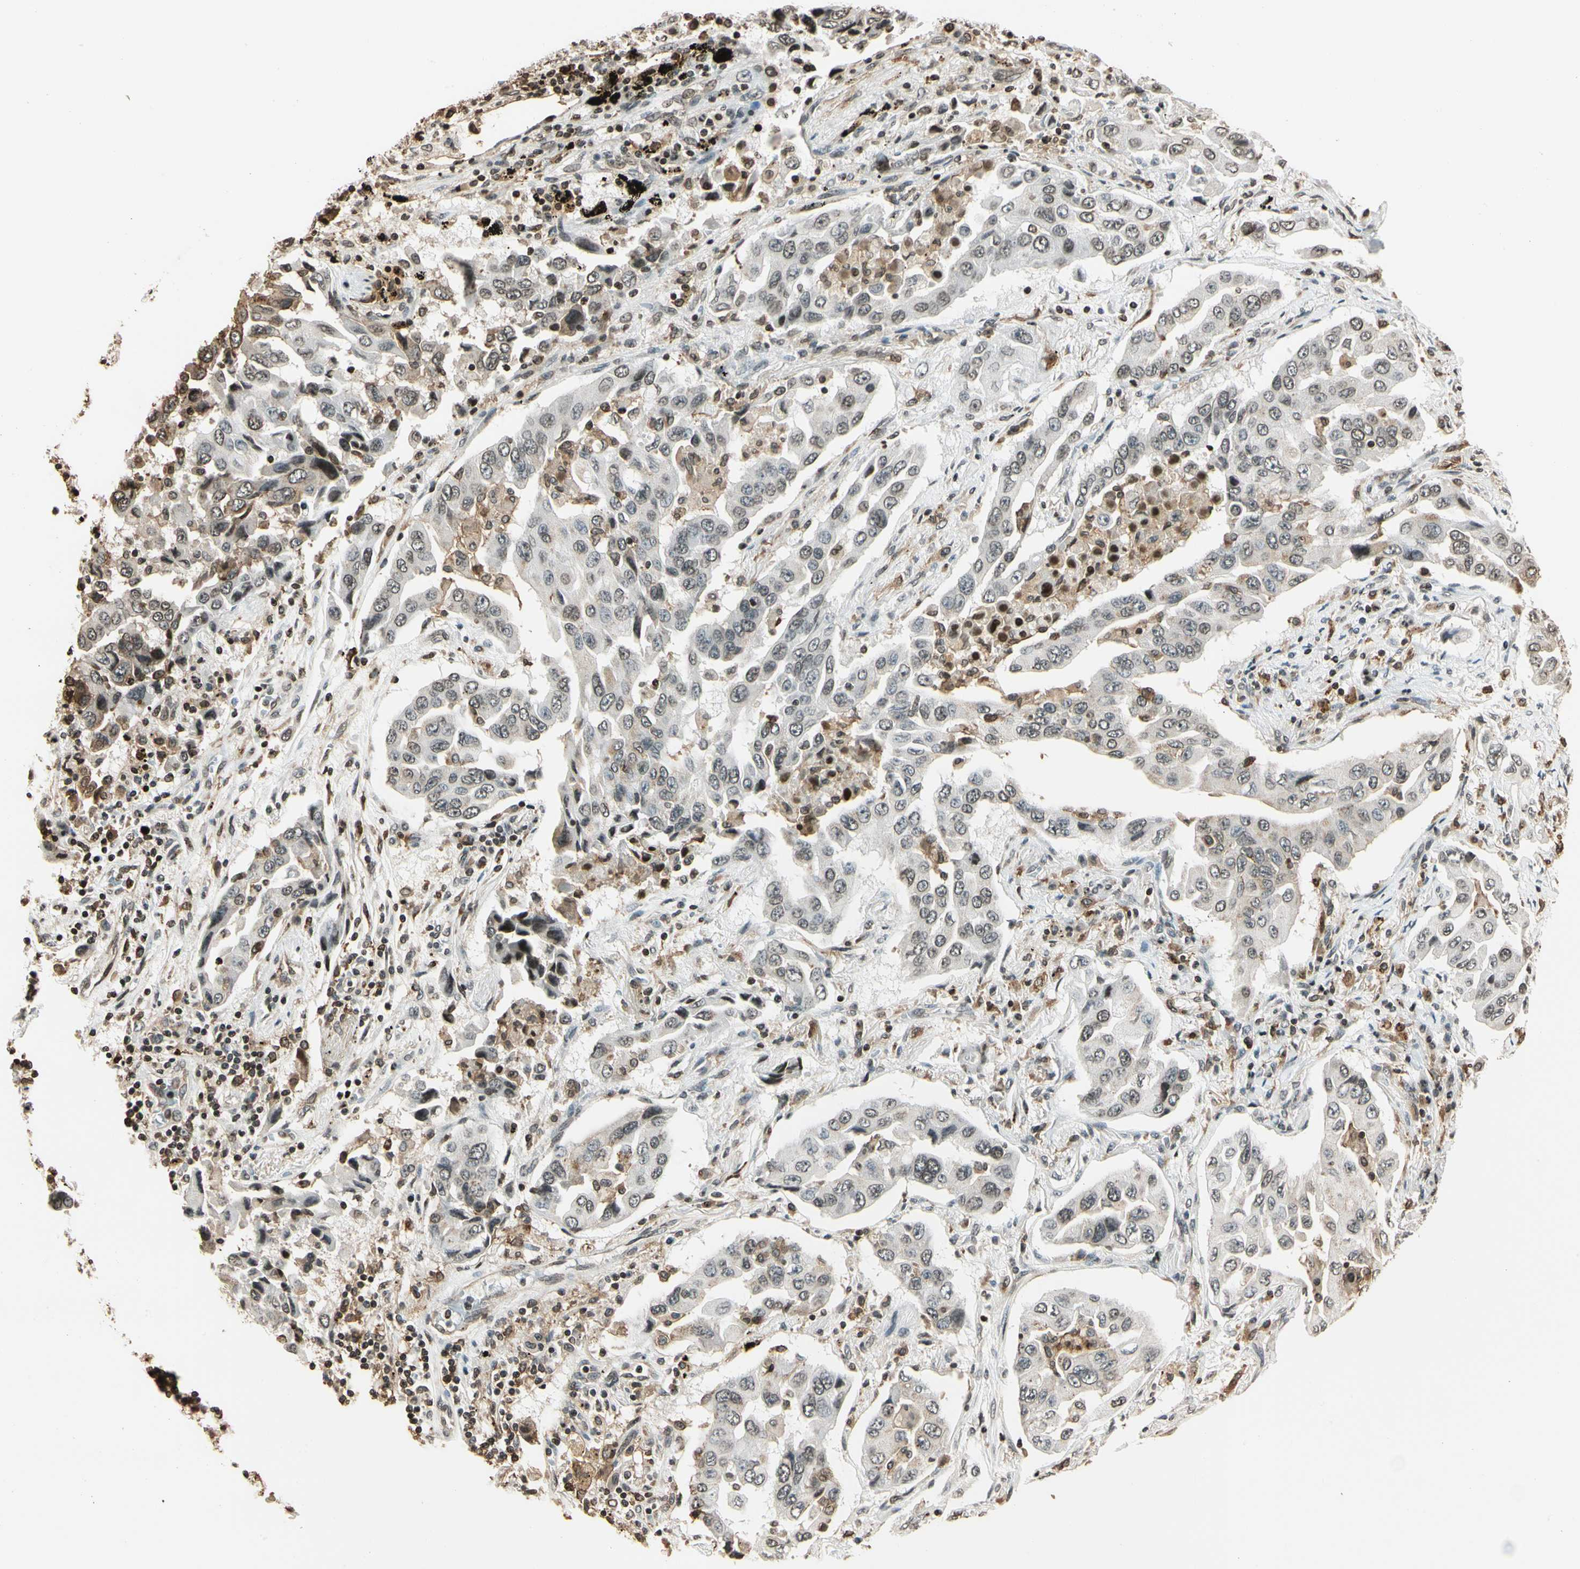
{"staining": {"intensity": "weak", "quantity": "25%-75%", "location": "nuclear"}, "tissue": "lung cancer", "cell_type": "Tumor cells", "image_type": "cancer", "snomed": [{"axis": "morphology", "description": "Adenocarcinoma, NOS"}, {"axis": "topography", "description": "Lung"}], "caption": "Lung cancer was stained to show a protein in brown. There is low levels of weak nuclear expression in approximately 25%-75% of tumor cells. (DAB = brown stain, brightfield microscopy at high magnification).", "gene": "FER", "patient": {"sex": "female", "age": 65}}